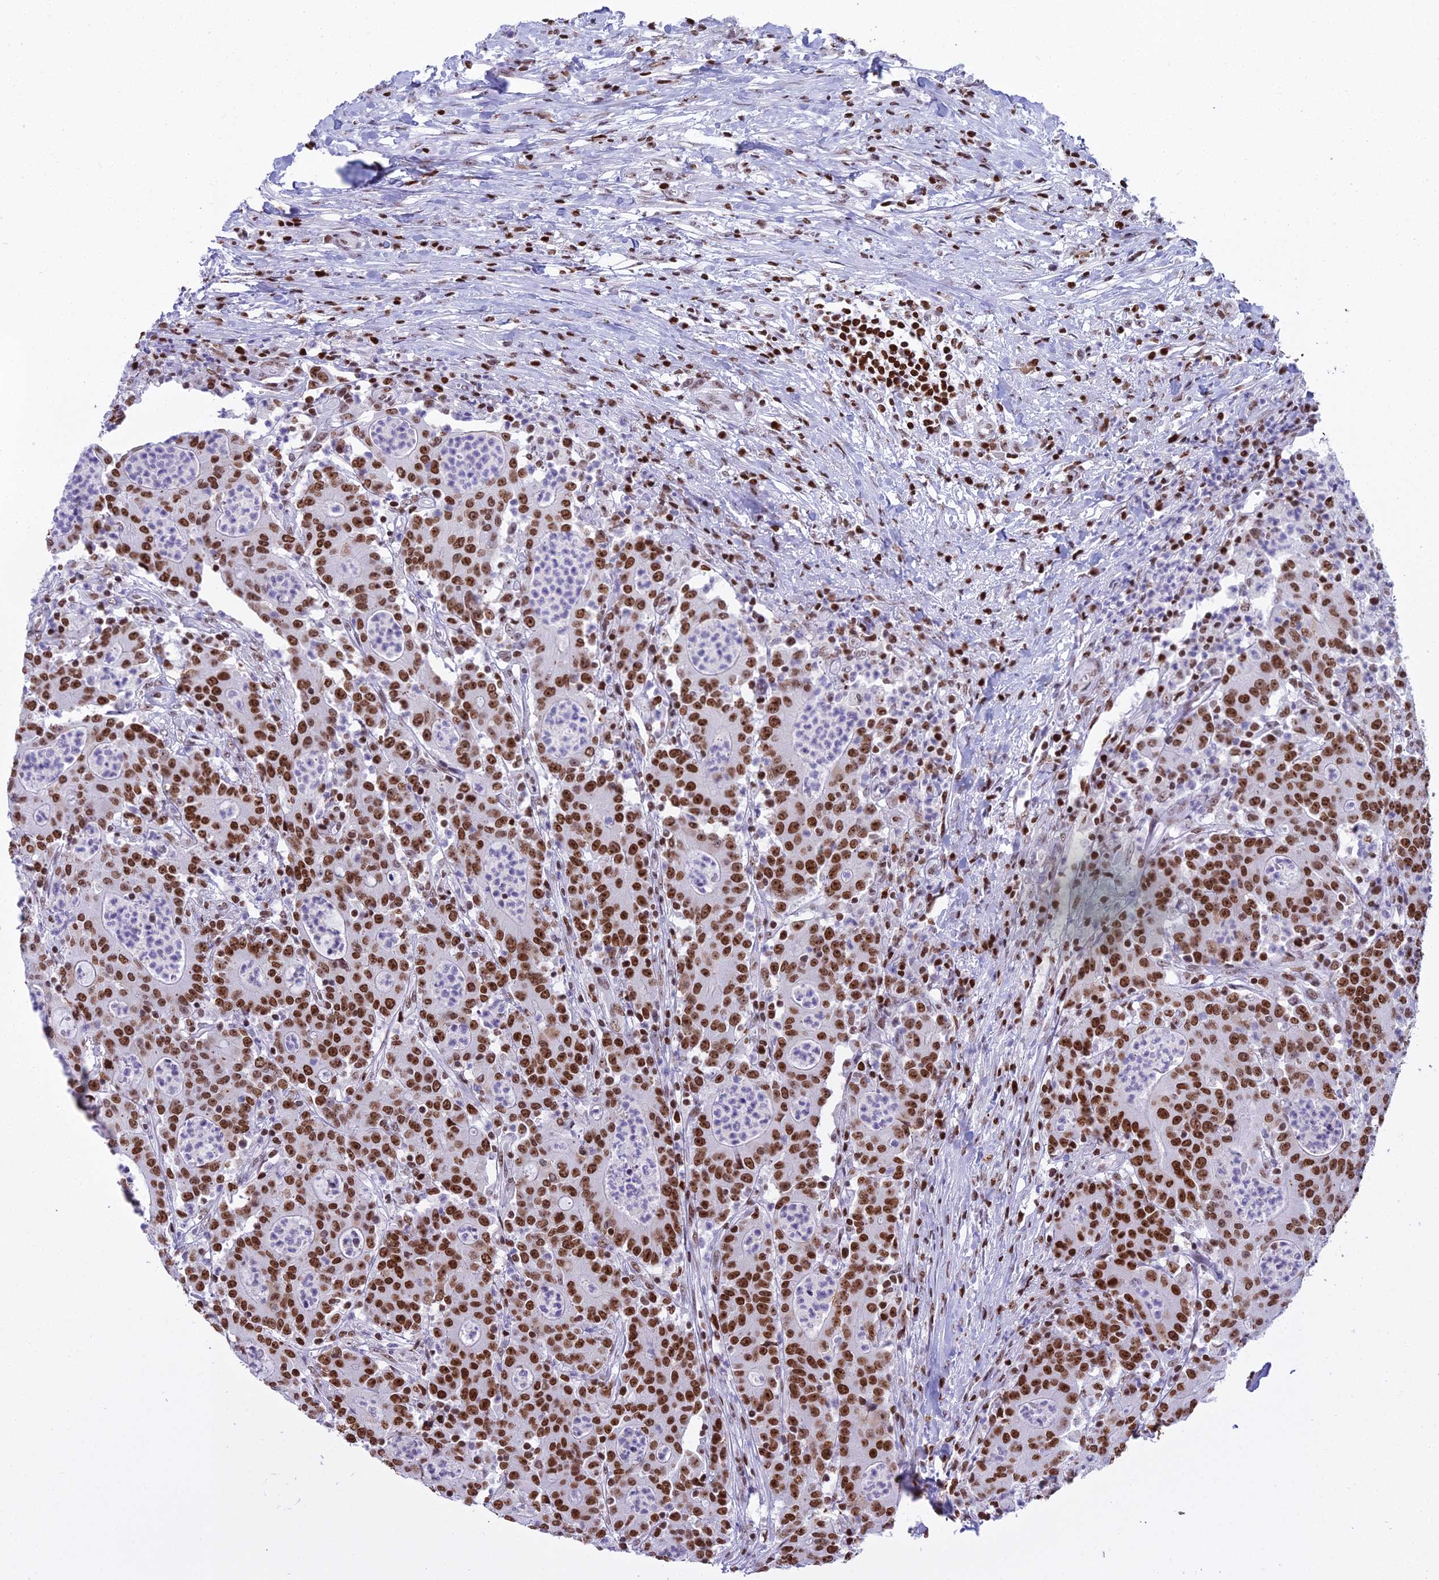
{"staining": {"intensity": "strong", "quantity": ">75%", "location": "nuclear"}, "tissue": "colorectal cancer", "cell_type": "Tumor cells", "image_type": "cancer", "snomed": [{"axis": "morphology", "description": "Adenocarcinoma, NOS"}, {"axis": "topography", "description": "Colon"}], "caption": "IHC of colorectal cancer (adenocarcinoma) reveals high levels of strong nuclear positivity in about >75% of tumor cells.", "gene": "PARP1", "patient": {"sex": "male", "age": 83}}